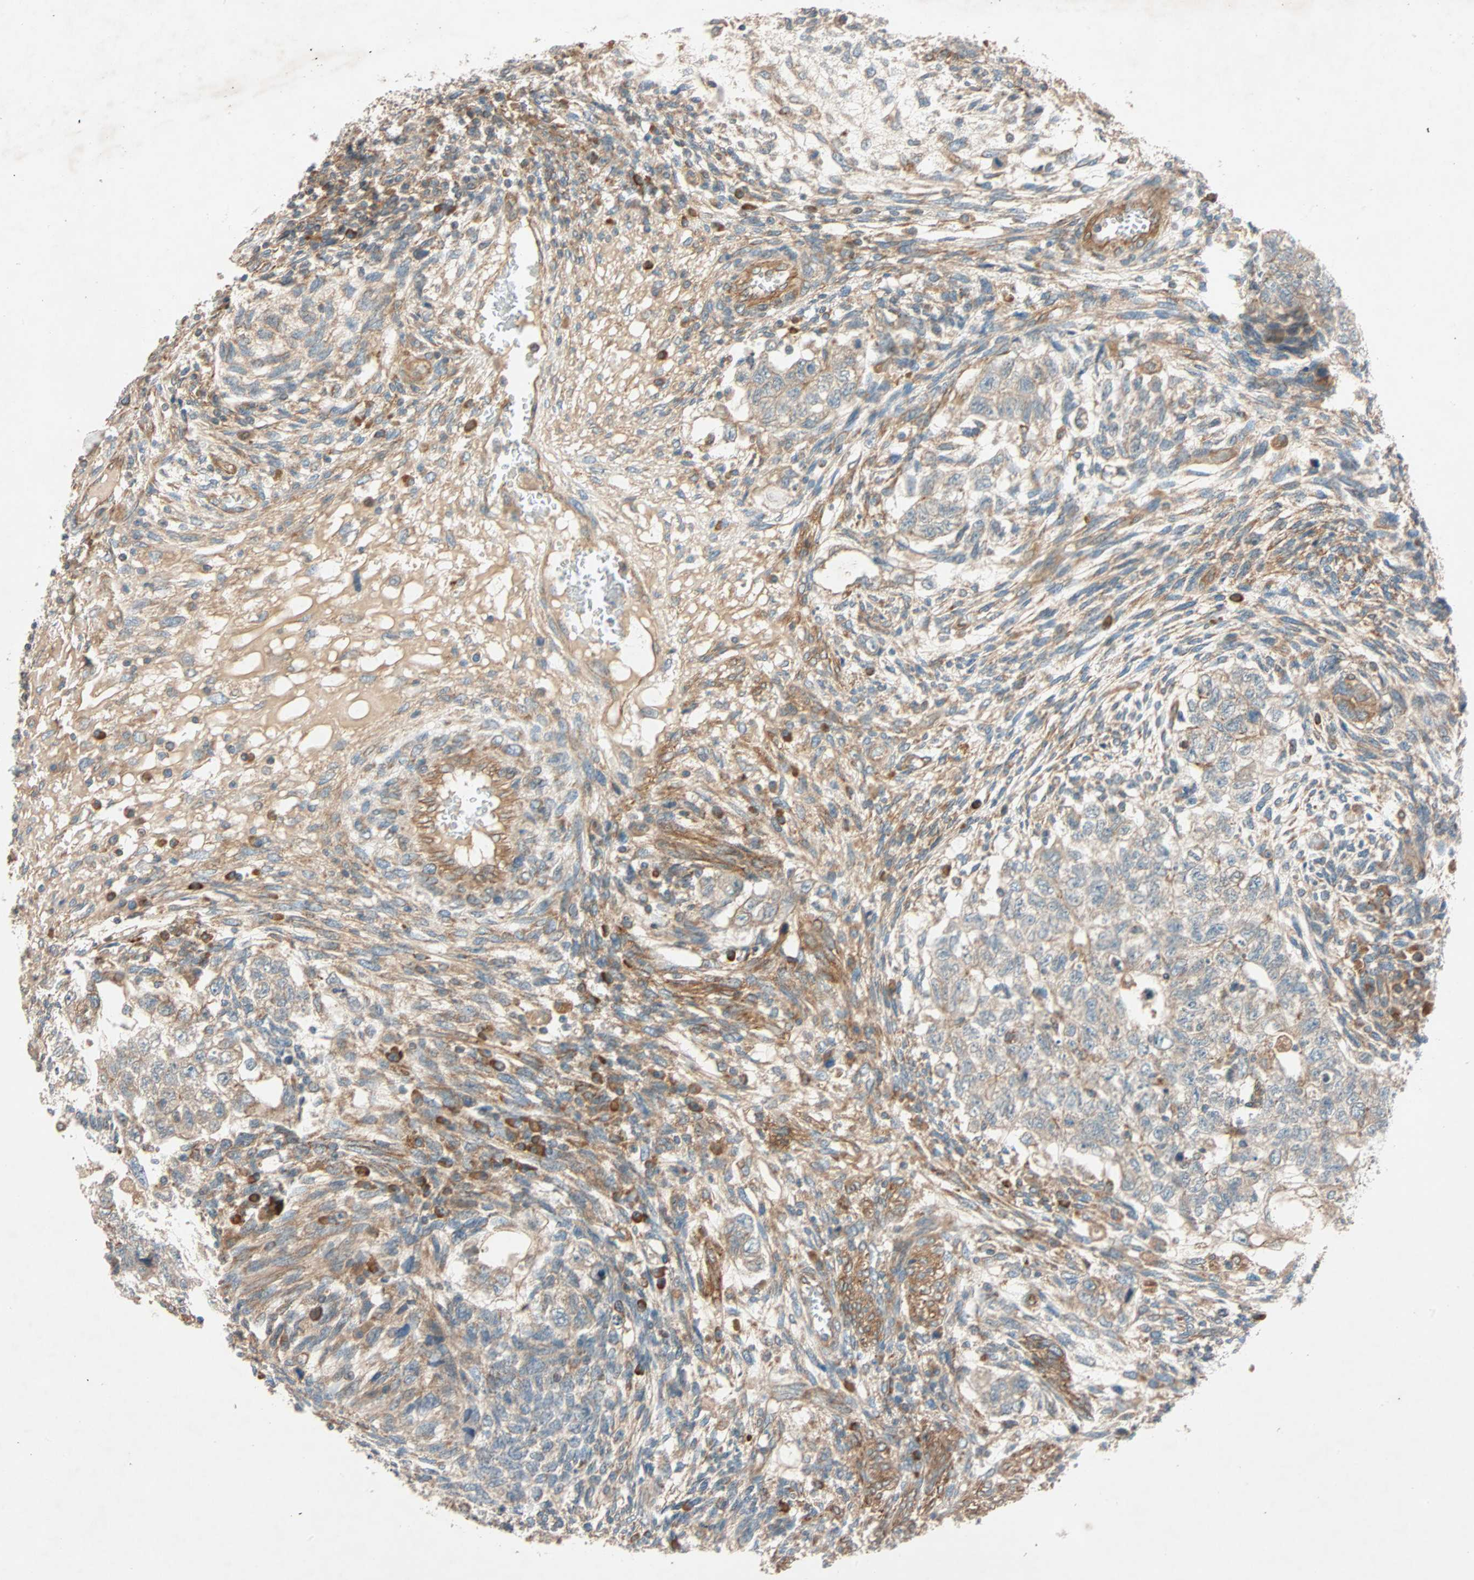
{"staining": {"intensity": "weak", "quantity": ">75%", "location": "cytoplasmic/membranous"}, "tissue": "testis cancer", "cell_type": "Tumor cells", "image_type": "cancer", "snomed": [{"axis": "morphology", "description": "Normal tissue, NOS"}, {"axis": "morphology", "description": "Carcinoma, Embryonal, NOS"}, {"axis": "topography", "description": "Testis"}], "caption": "Brown immunohistochemical staining in human testis cancer shows weak cytoplasmic/membranous expression in about >75% of tumor cells.", "gene": "PHYH", "patient": {"sex": "male", "age": 36}}